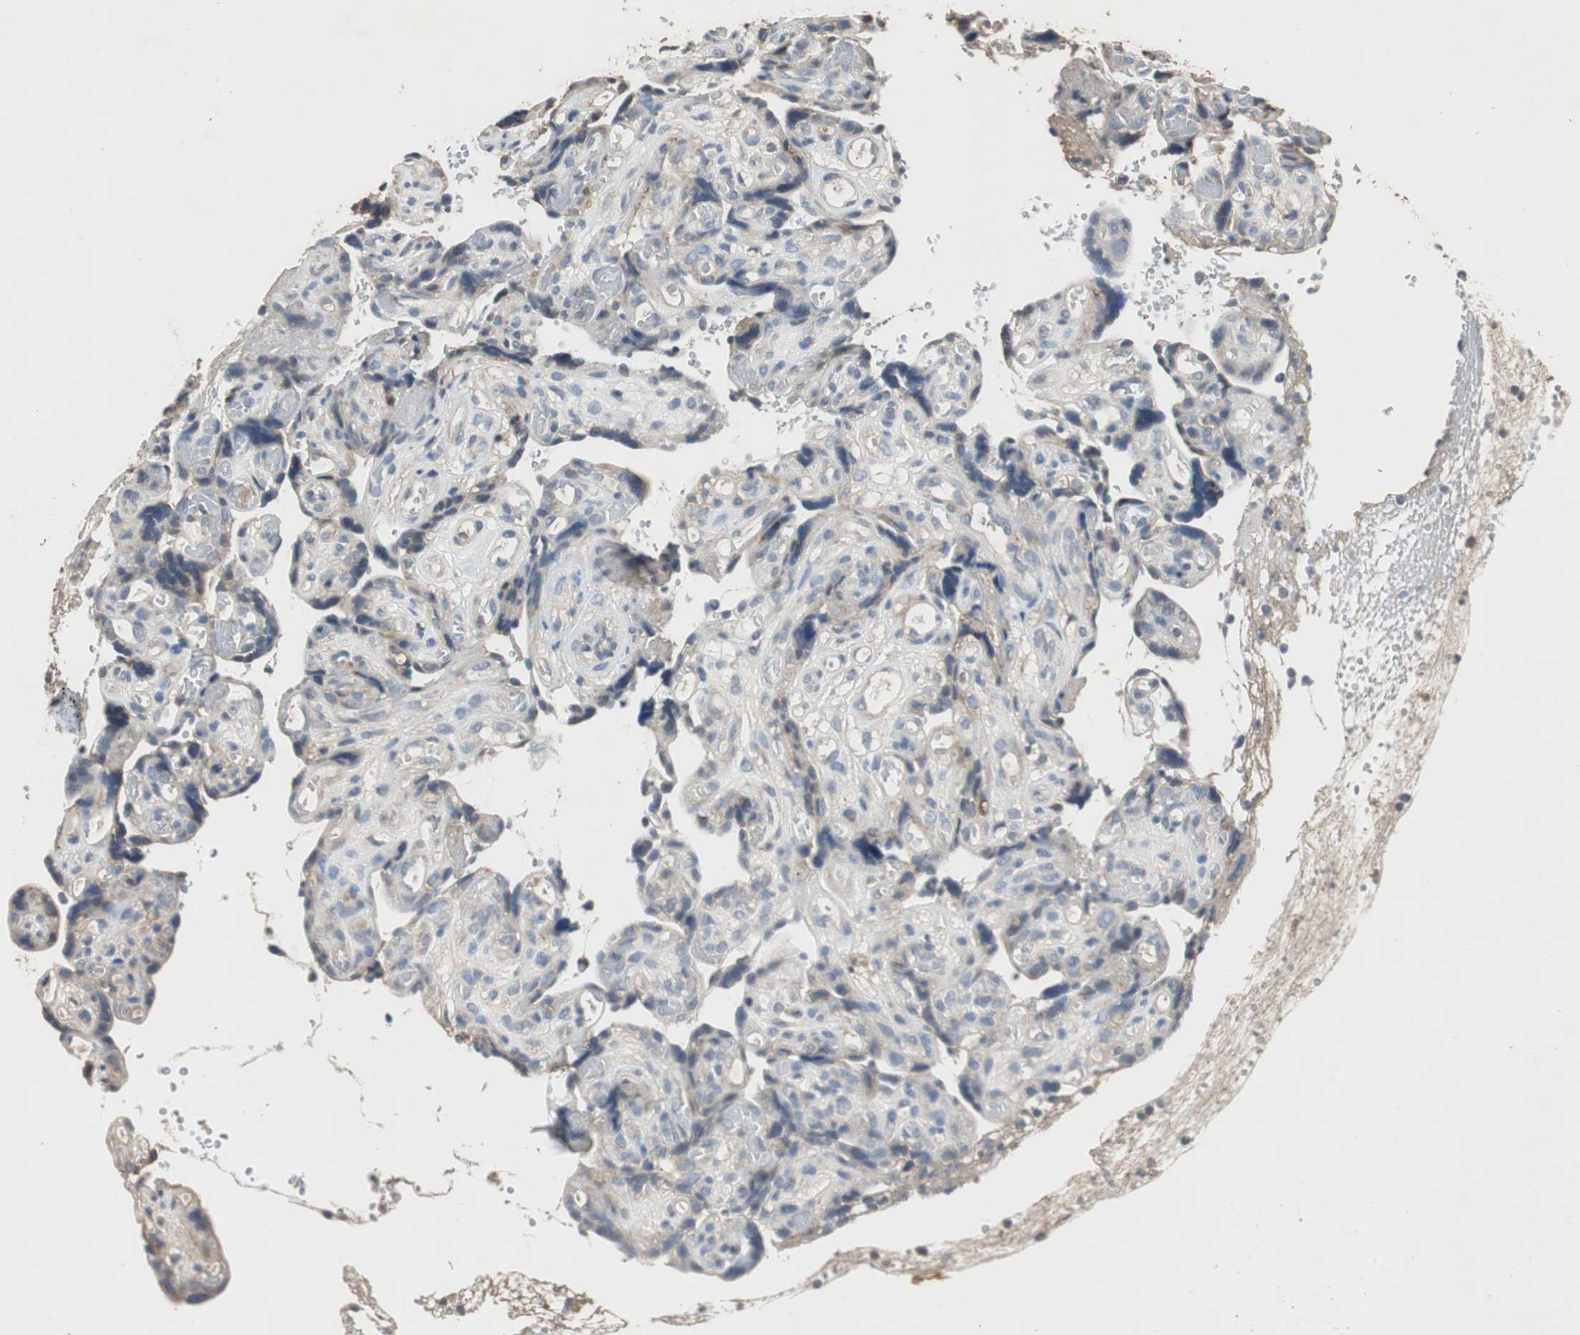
{"staining": {"intensity": "weak", "quantity": ">75%", "location": "cytoplasmic/membranous"}, "tissue": "placenta", "cell_type": "Decidual cells", "image_type": "normal", "snomed": [{"axis": "morphology", "description": "Normal tissue, NOS"}, {"axis": "topography", "description": "Placenta"}], "caption": "Immunohistochemistry (IHC) staining of normal placenta, which demonstrates low levels of weak cytoplasmic/membranous expression in about >75% of decidual cells indicating weak cytoplasmic/membranous protein expression. The staining was performed using DAB (3,3'-diaminobenzidine) (brown) for protein detection and nuclei were counterstained in hematoxylin (blue).", "gene": "TNFRSF14", "patient": {"sex": "female", "age": 30}}